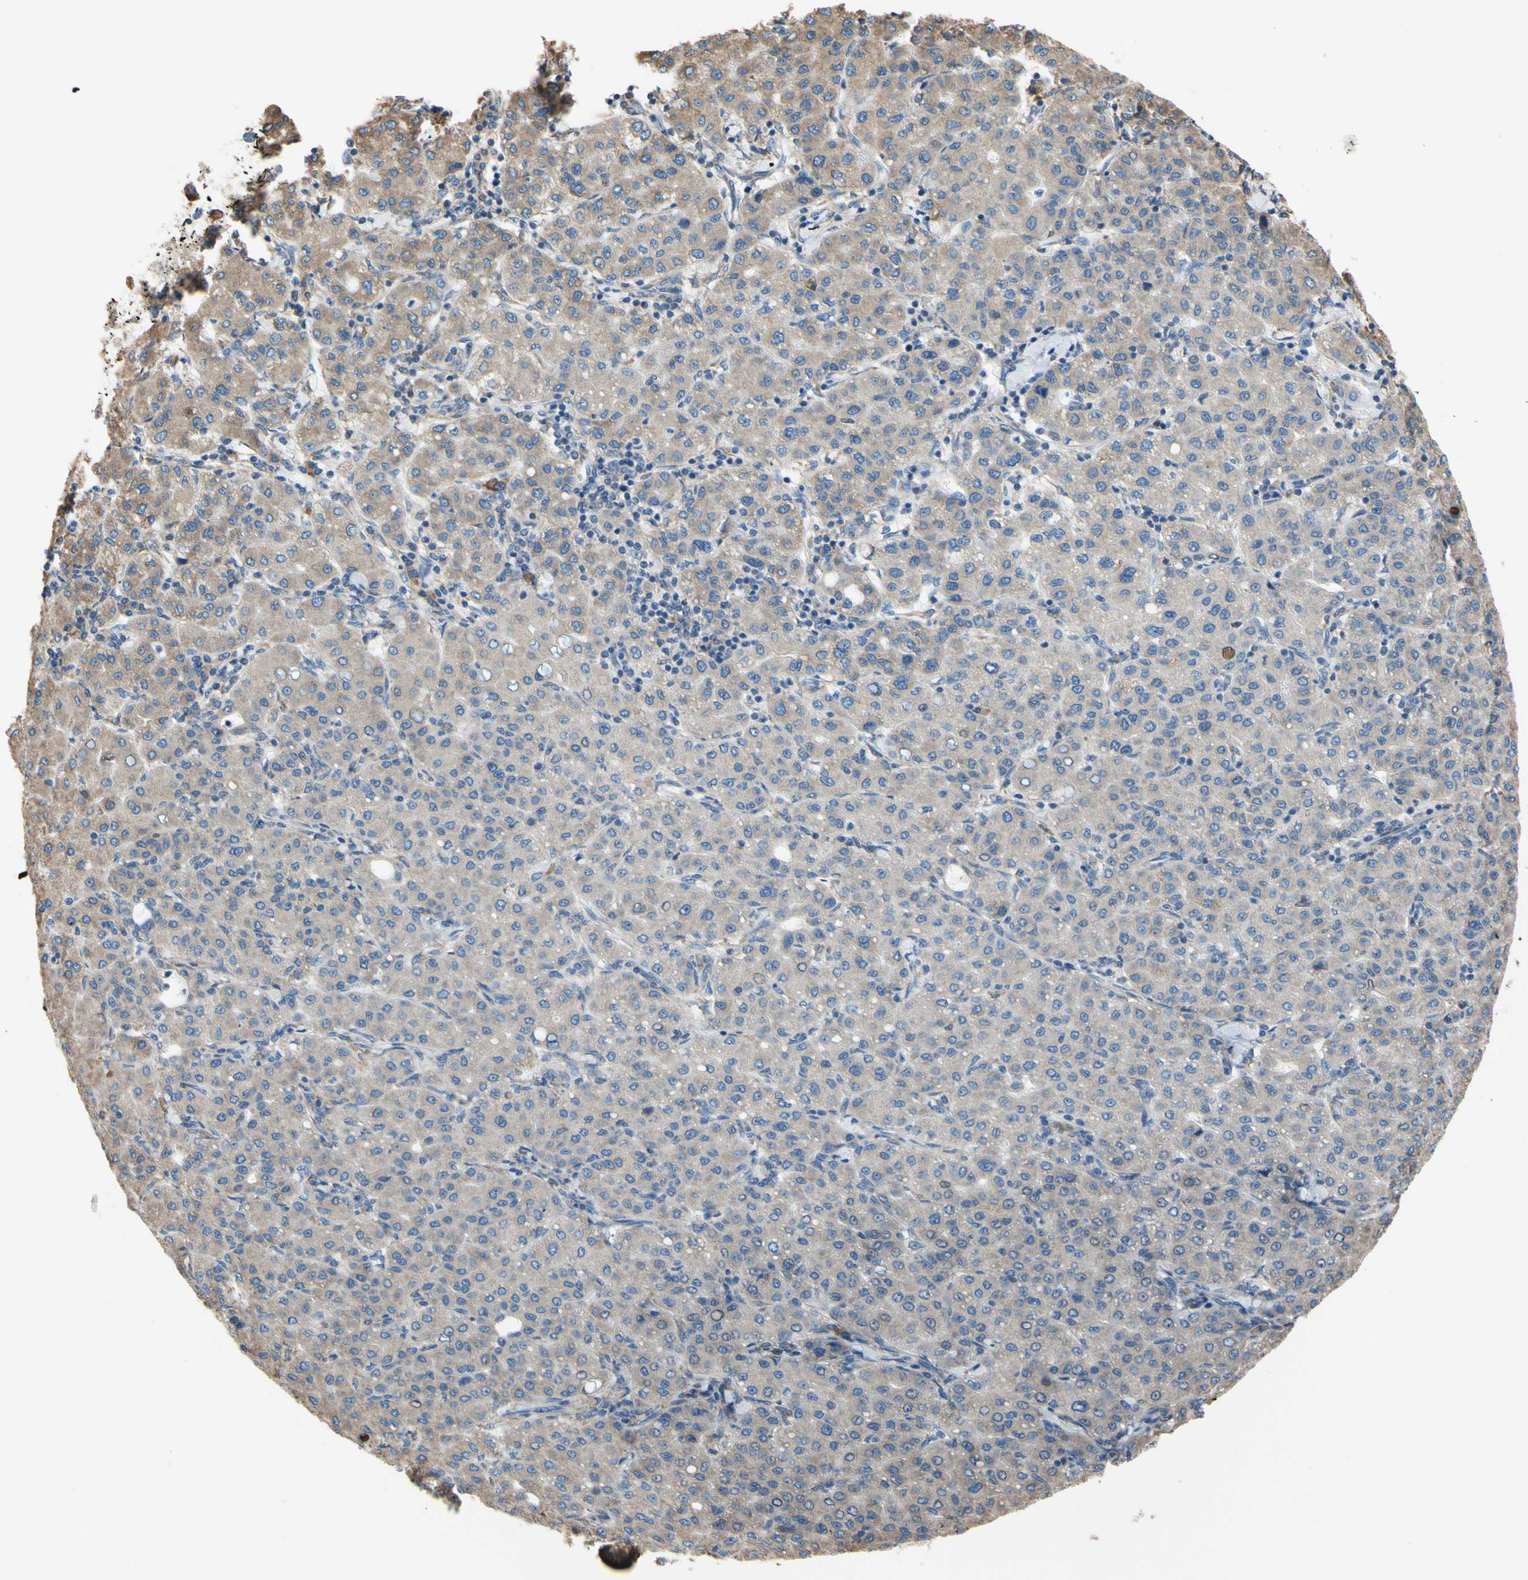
{"staining": {"intensity": "weak", "quantity": ">75%", "location": "cytoplasmic/membranous"}, "tissue": "liver cancer", "cell_type": "Tumor cells", "image_type": "cancer", "snomed": [{"axis": "morphology", "description": "Carcinoma, Hepatocellular, NOS"}, {"axis": "topography", "description": "Liver"}], "caption": "A histopathology image of liver cancer stained for a protein displays weak cytoplasmic/membranous brown staining in tumor cells.", "gene": "BMF", "patient": {"sex": "male", "age": 65}}